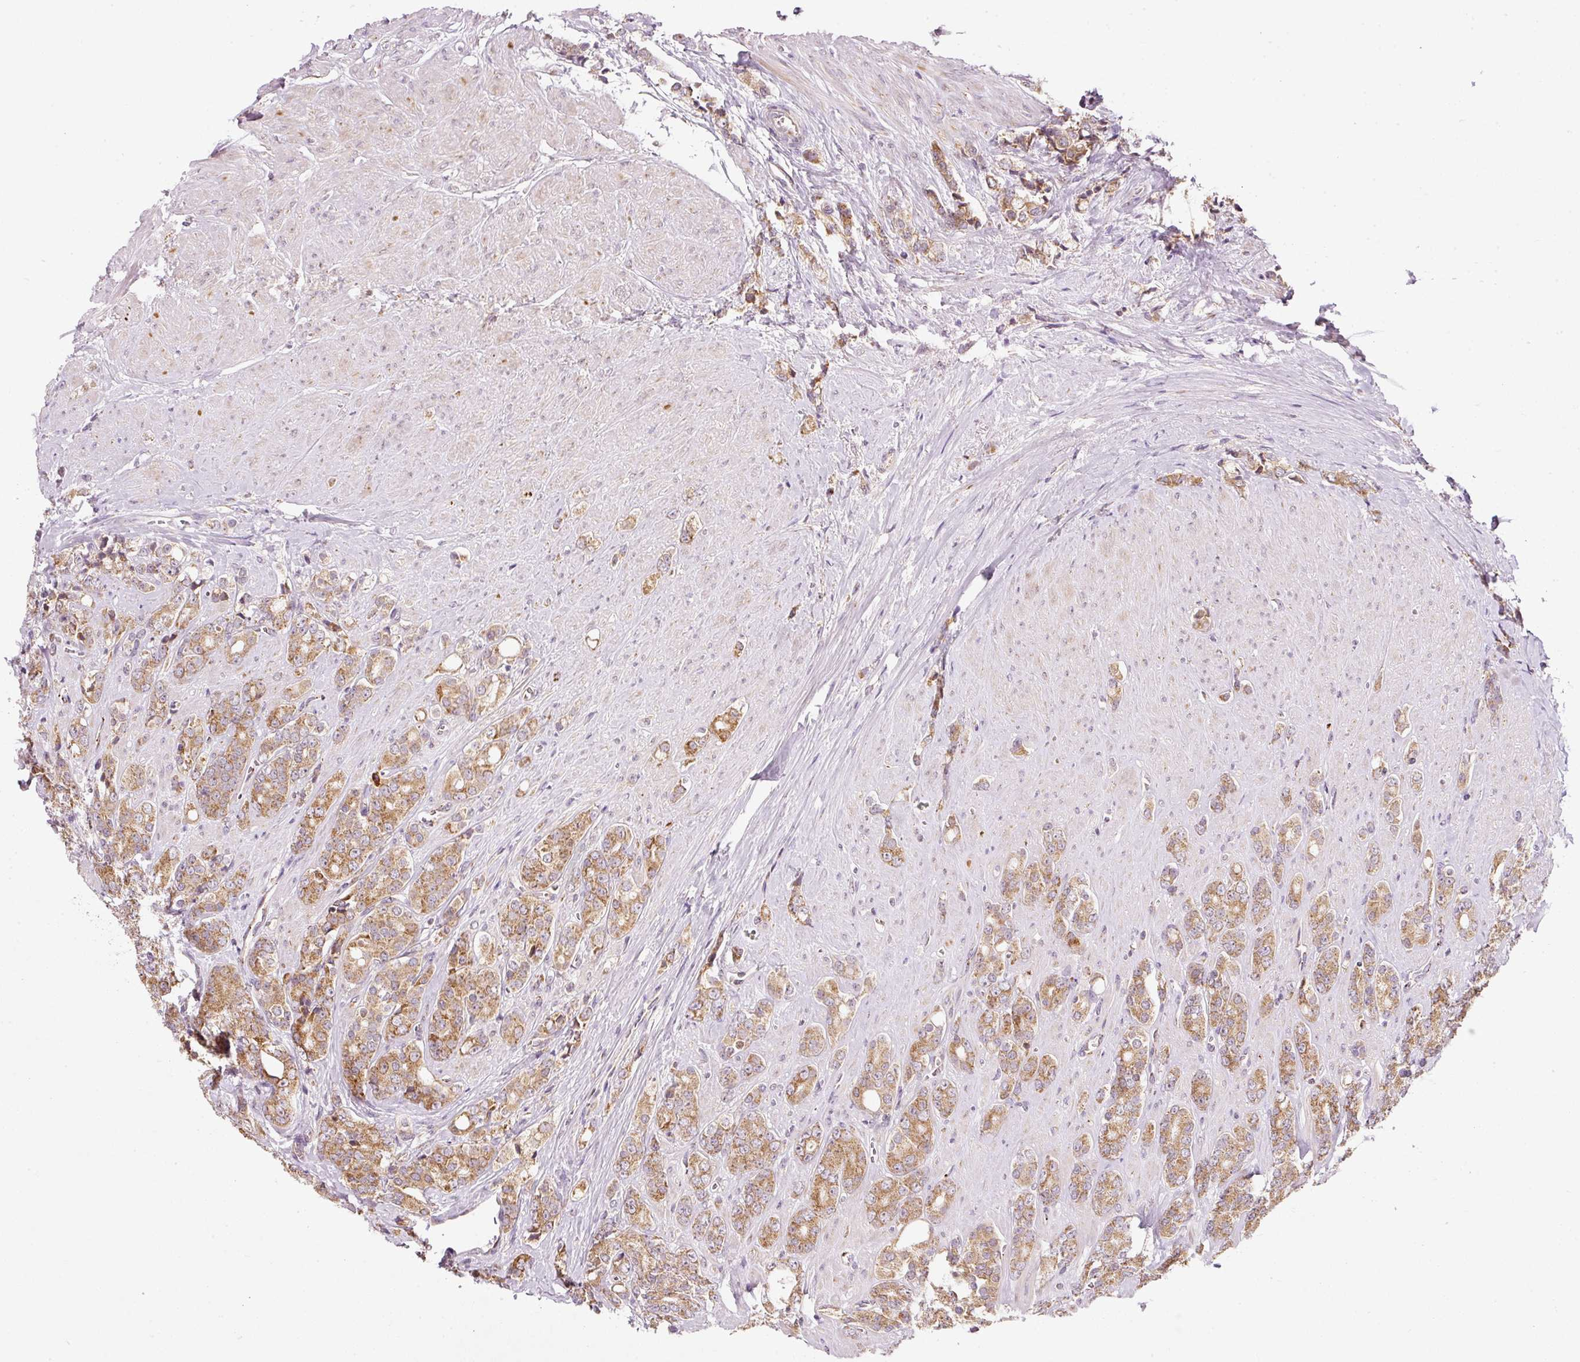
{"staining": {"intensity": "moderate", "quantity": ">75%", "location": "cytoplasmic/membranous"}, "tissue": "prostate cancer", "cell_type": "Tumor cells", "image_type": "cancer", "snomed": [{"axis": "morphology", "description": "Adenocarcinoma, High grade"}, {"axis": "topography", "description": "Prostate"}], "caption": "This is a photomicrograph of immunohistochemistry (IHC) staining of prostate cancer (high-grade adenocarcinoma), which shows moderate staining in the cytoplasmic/membranous of tumor cells.", "gene": "FAM78B", "patient": {"sex": "male", "age": 62}}